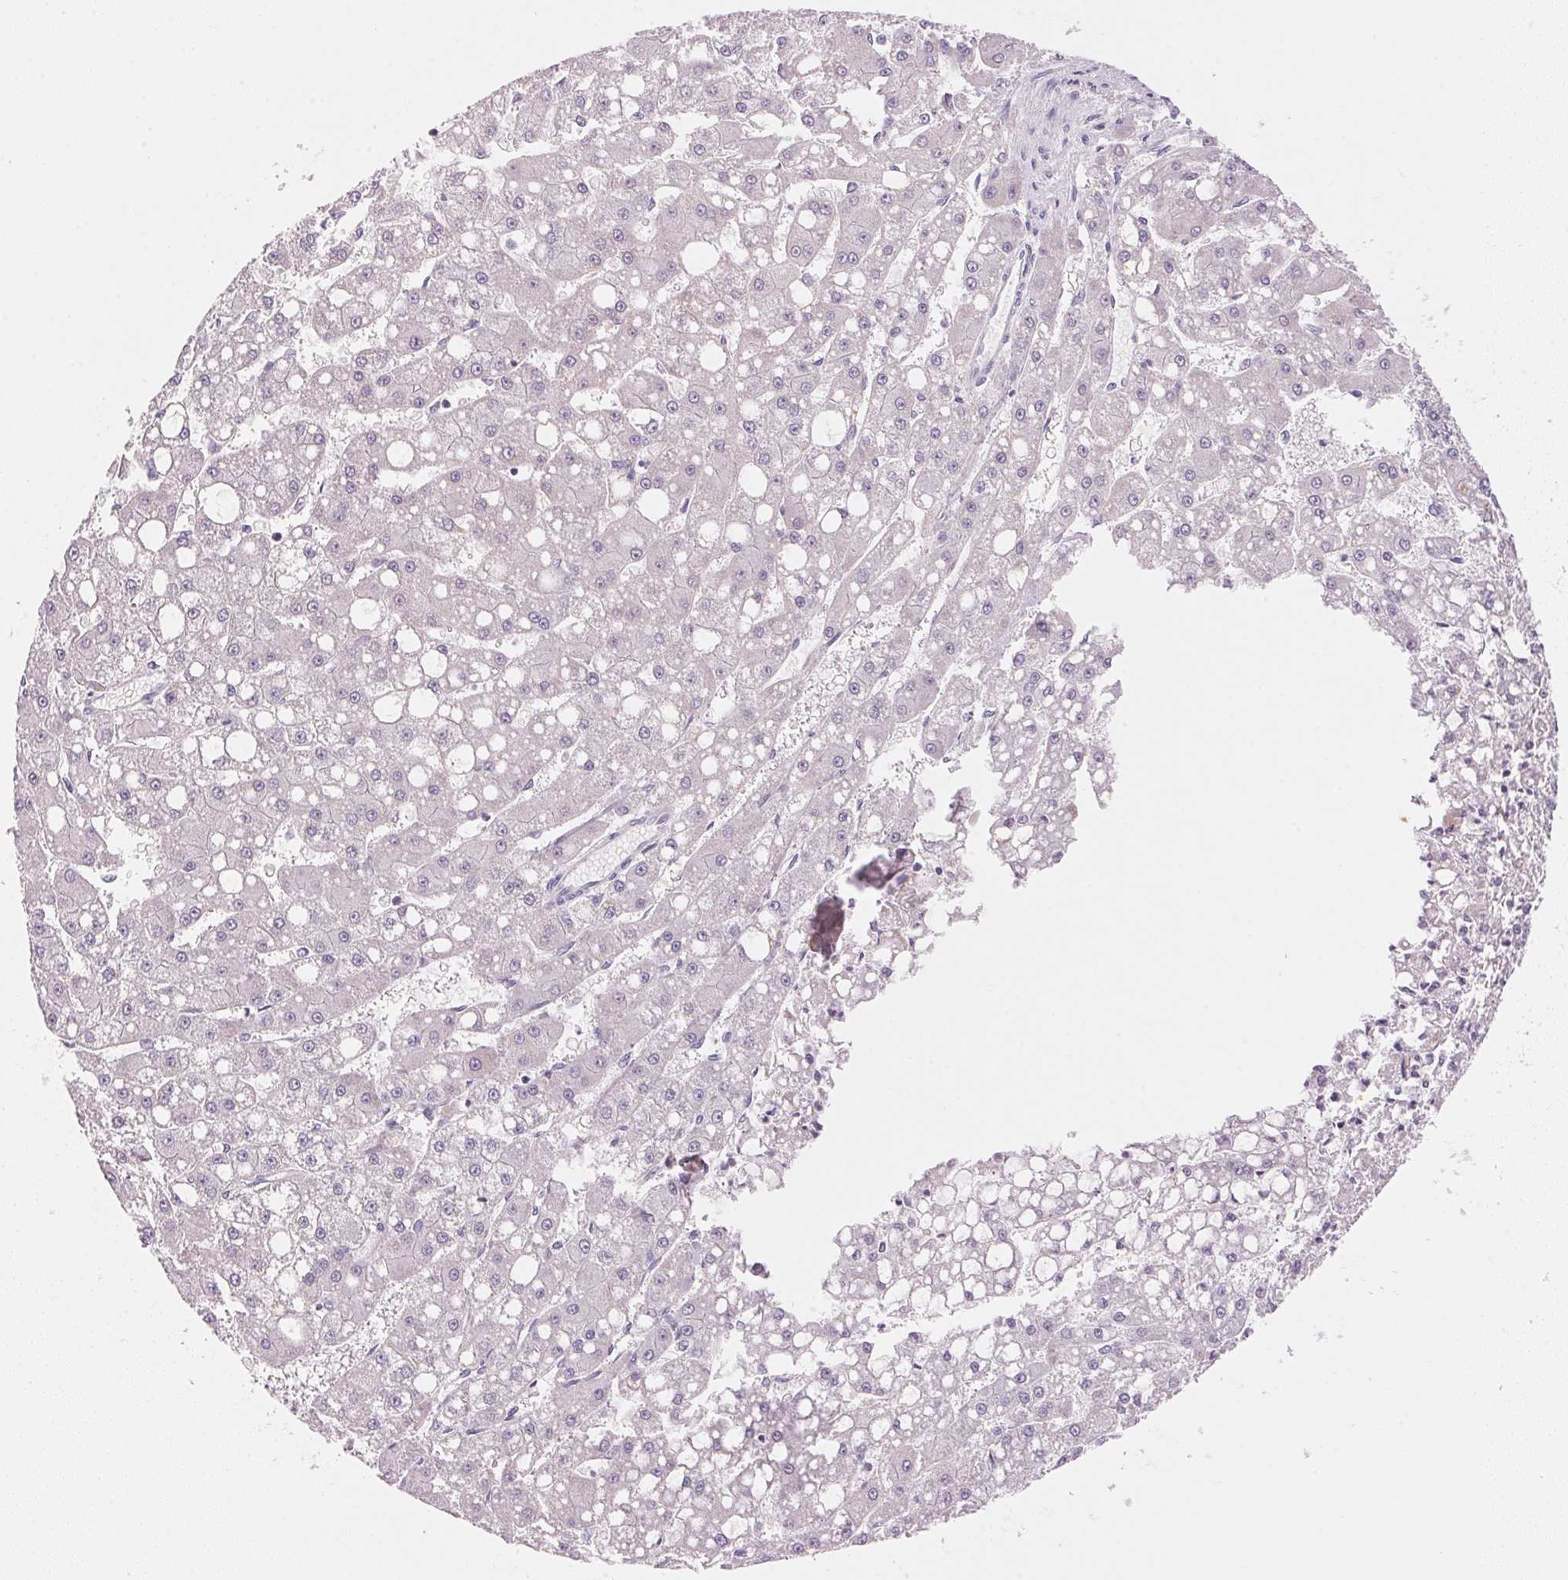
{"staining": {"intensity": "negative", "quantity": "none", "location": "none"}, "tissue": "liver cancer", "cell_type": "Tumor cells", "image_type": "cancer", "snomed": [{"axis": "morphology", "description": "Carcinoma, Hepatocellular, NOS"}, {"axis": "topography", "description": "Liver"}], "caption": "High magnification brightfield microscopy of hepatocellular carcinoma (liver) stained with DAB (3,3'-diaminobenzidine) (brown) and counterstained with hematoxylin (blue): tumor cells show no significant positivity.", "gene": "CYP11B1", "patient": {"sex": "male", "age": 67}}